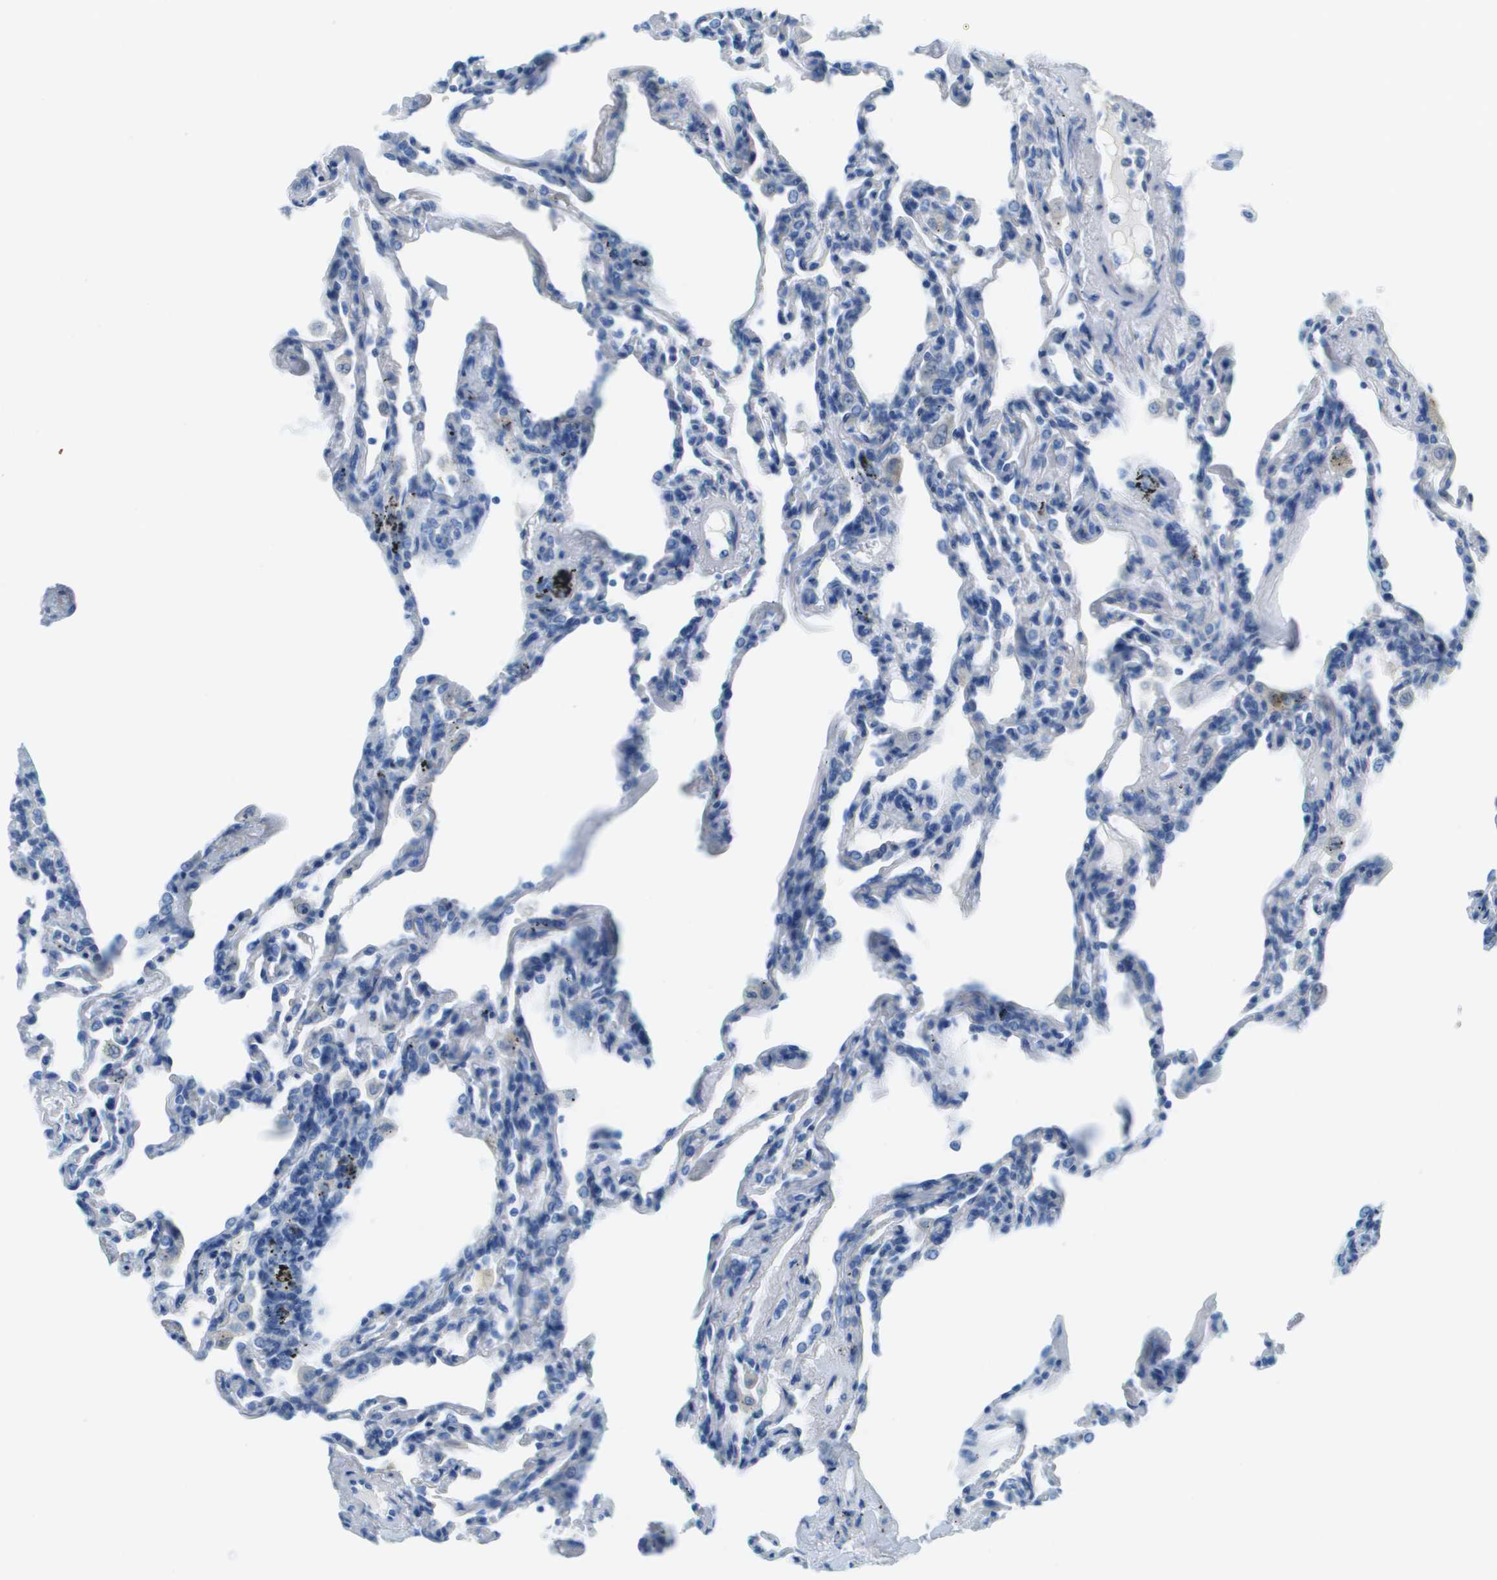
{"staining": {"intensity": "negative", "quantity": "none", "location": "none"}, "tissue": "lung", "cell_type": "Alveolar cells", "image_type": "normal", "snomed": [{"axis": "morphology", "description": "Normal tissue, NOS"}, {"axis": "topography", "description": "Lung"}], "caption": "Micrograph shows no significant protein expression in alveolar cells of normal lung. Brightfield microscopy of immunohistochemistry stained with DAB (3,3'-diaminobenzidine) (brown) and hematoxylin (blue), captured at high magnification.", "gene": "CDHR2", "patient": {"sex": "male", "age": 59}}